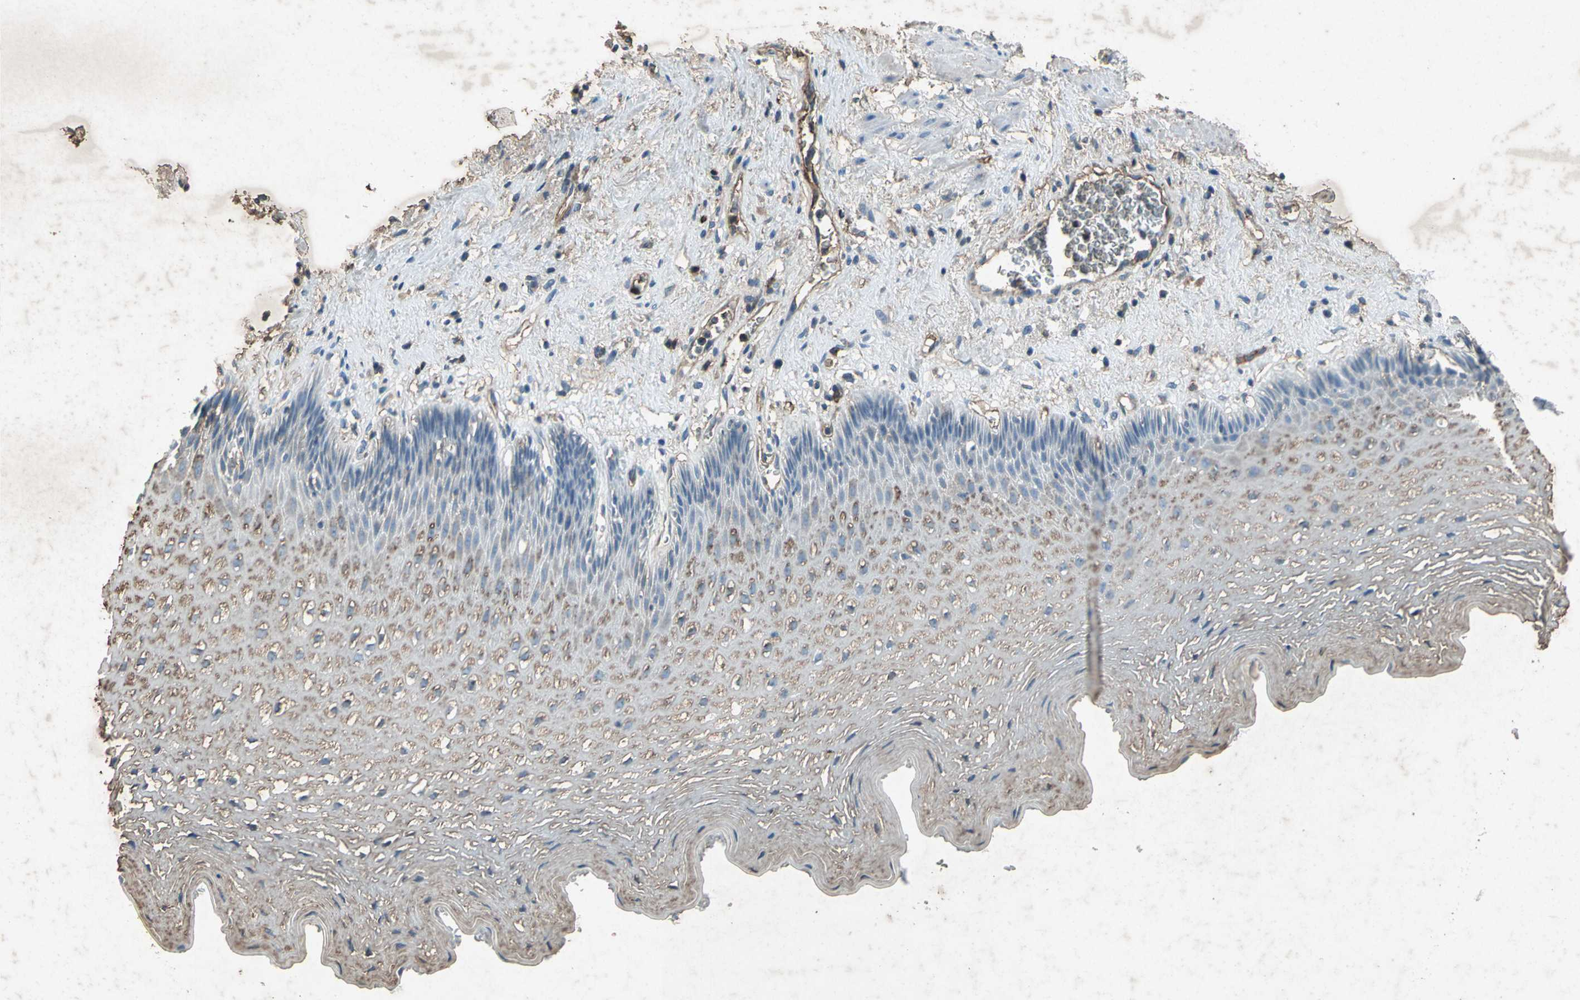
{"staining": {"intensity": "moderate", "quantity": ">75%", "location": "cytoplasmic/membranous"}, "tissue": "esophagus", "cell_type": "Squamous epithelial cells", "image_type": "normal", "snomed": [{"axis": "morphology", "description": "Normal tissue, NOS"}, {"axis": "topography", "description": "Esophagus"}], "caption": "There is medium levels of moderate cytoplasmic/membranous positivity in squamous epithelial cells of unremarkable esophagus, as demonstrated by immunohistochemical staining (brown color).", "gene": "CCR6", "patient": {"sex": "female", "age": 70}}